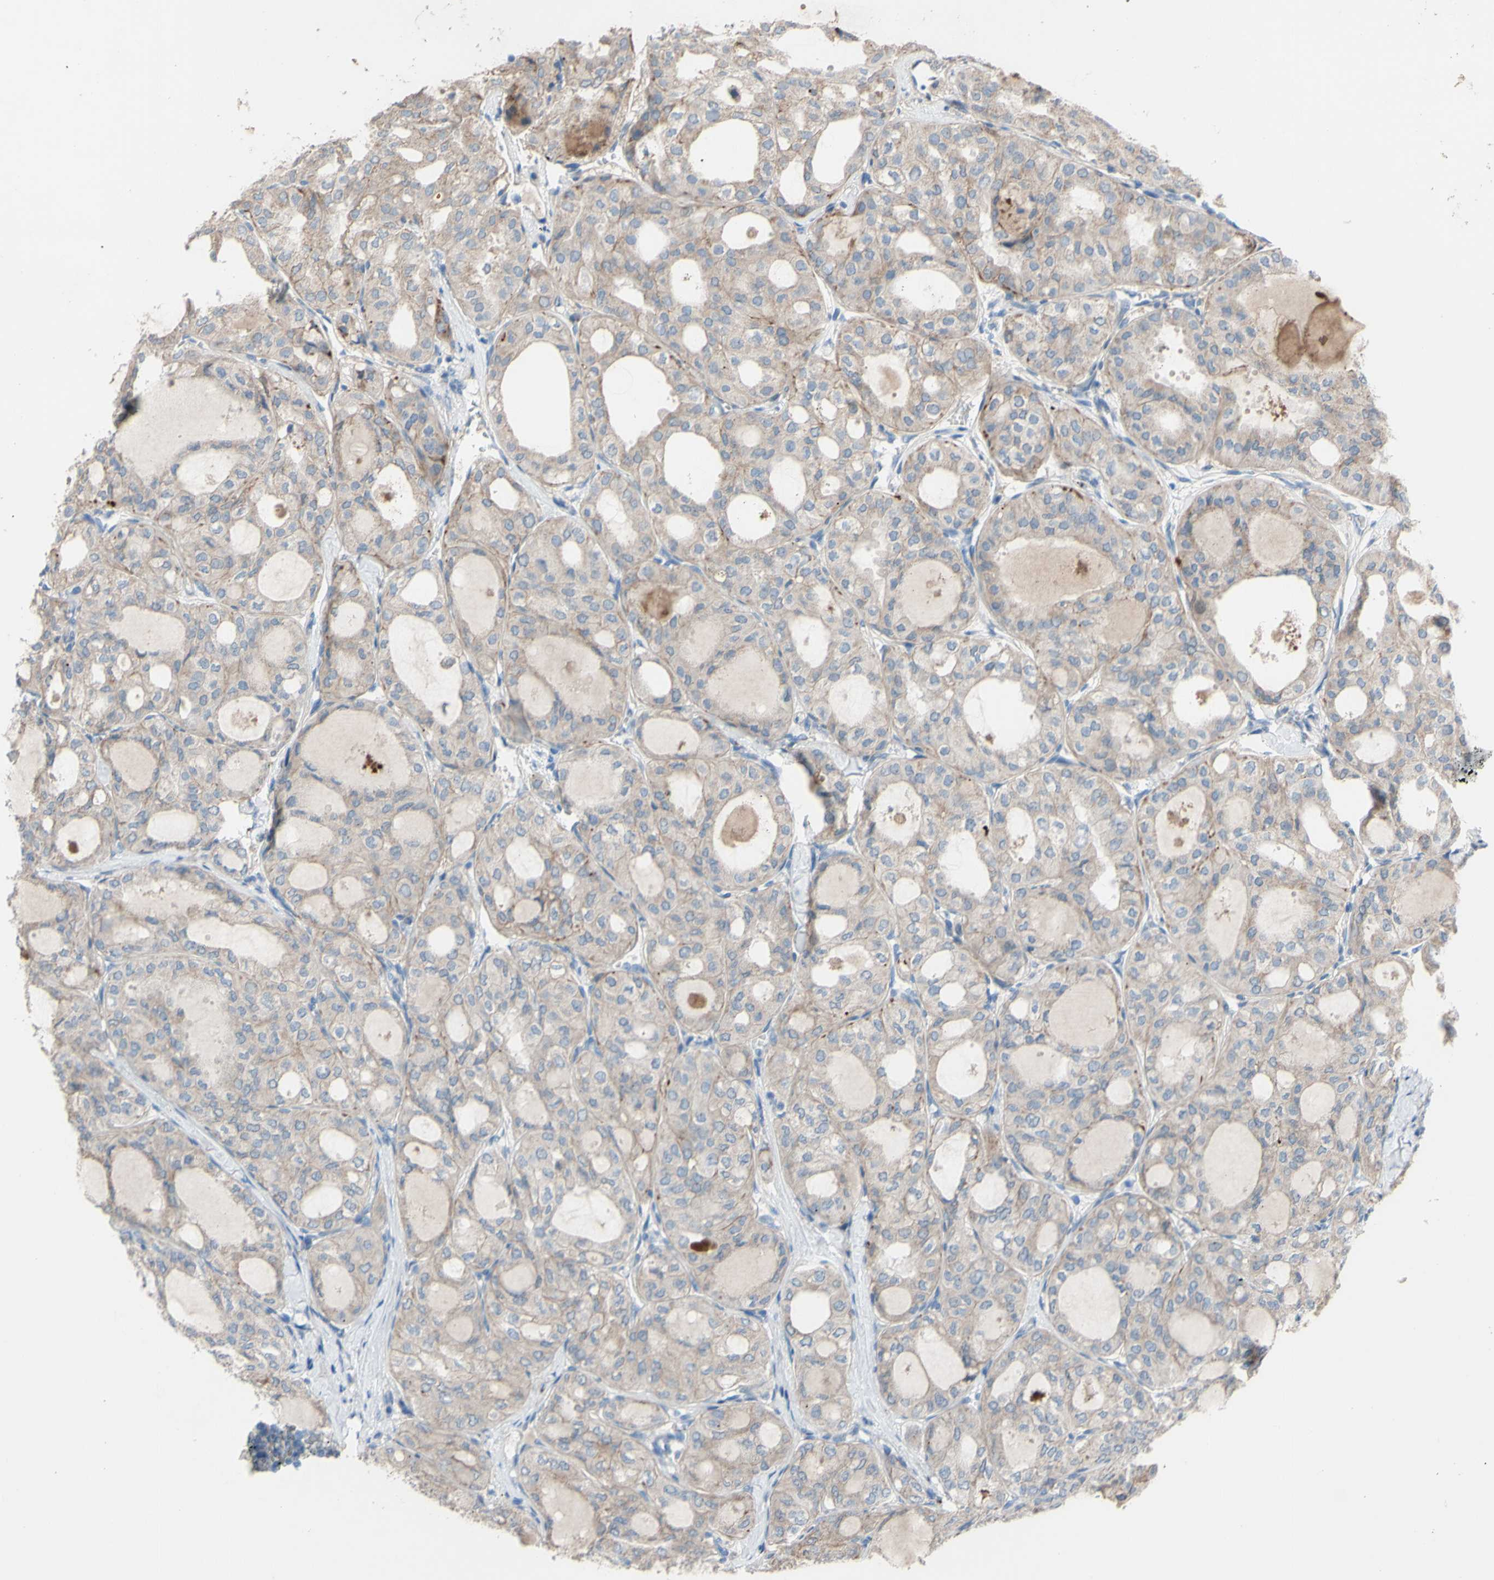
{"staining": {"intensity": "weak", "quantity": ">75%", "location": "cytoplasmic/membranous"}, "tissue": "thyroid cancer", "cell_type": "Tumor cells", "image_type": "cancer", "snomed": [{"axis": "morphology", "description": "Follicular adenoma carcinoma, NOS"}, {"axis": "topography", "description": "Thyroid gland"}], "caption": "Thyroid cancer (follicular adenoma carcinoma) stained with immunohistochemistry (IHC) demonstrates weak cytoplasmic/membranous positivity in approximately >75% of tumor cells.", "gene": "CDCP1", "patient": {"sex": "male", "age": 75}}